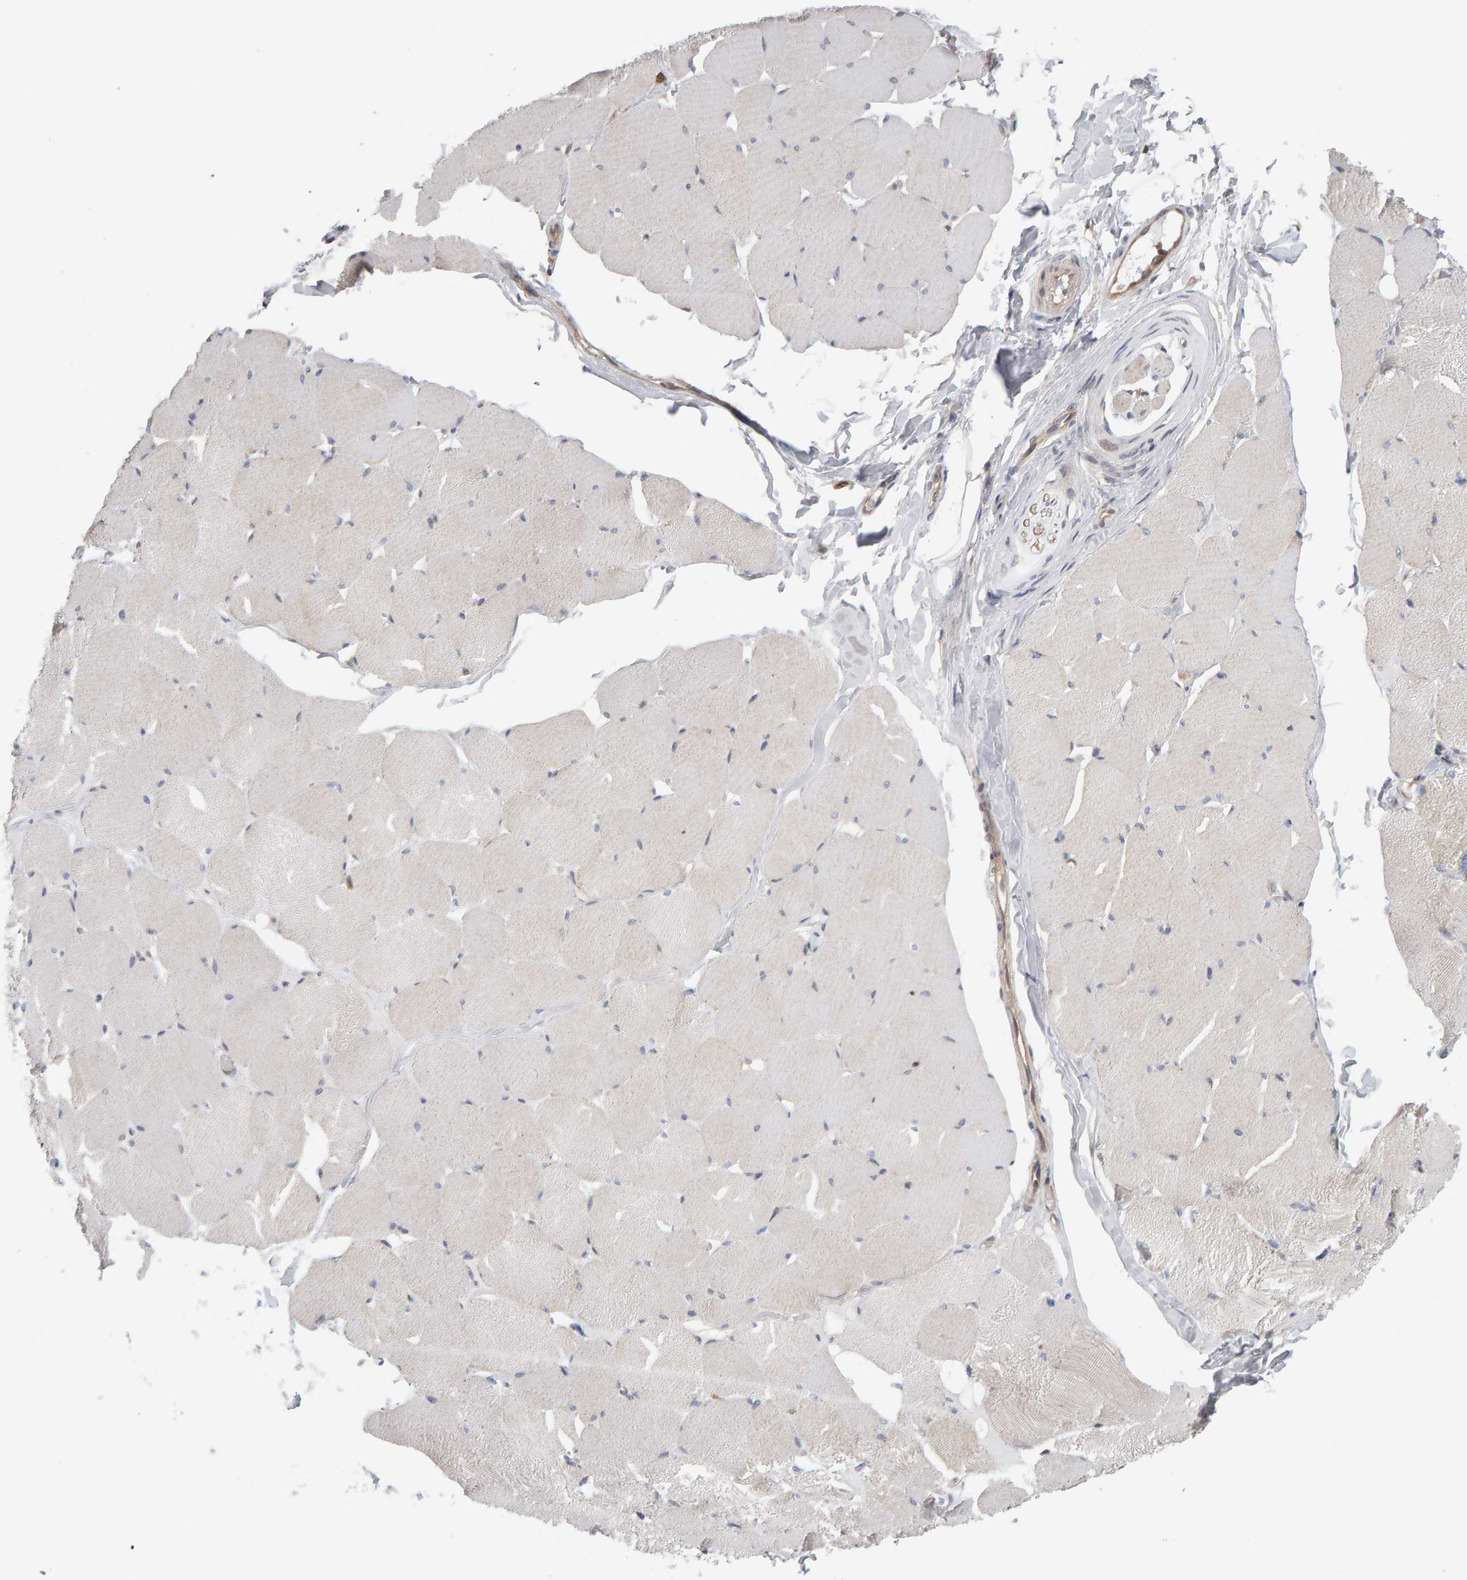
{"staining": {"intensity": "weak", "quantity": "<25%", "location": "cytoplasmic/membranous"}, "tissue": "skeletal muscle", "cell_type": "Myocytes", "image_type": "normal", "snomed": [{"axis": "morphology", "description": "Normal tissue, NOS"}, {"axis": "topography", "description": "Skin"}, {"axis": "topography", "description": "Skeletal muscle"}], "caption": "The IHC micrograph has no significant expression in myocytes of skeletal muscle. Brightfield microscopy of immunohistochemistry (IHC) stained with DAB (3,3'-diaminobenzidine) (brown) and hematoxylin (blue), captured at high magnification.", "gene": "MSRA", "patient": {"sex": "male", "age": 83}}